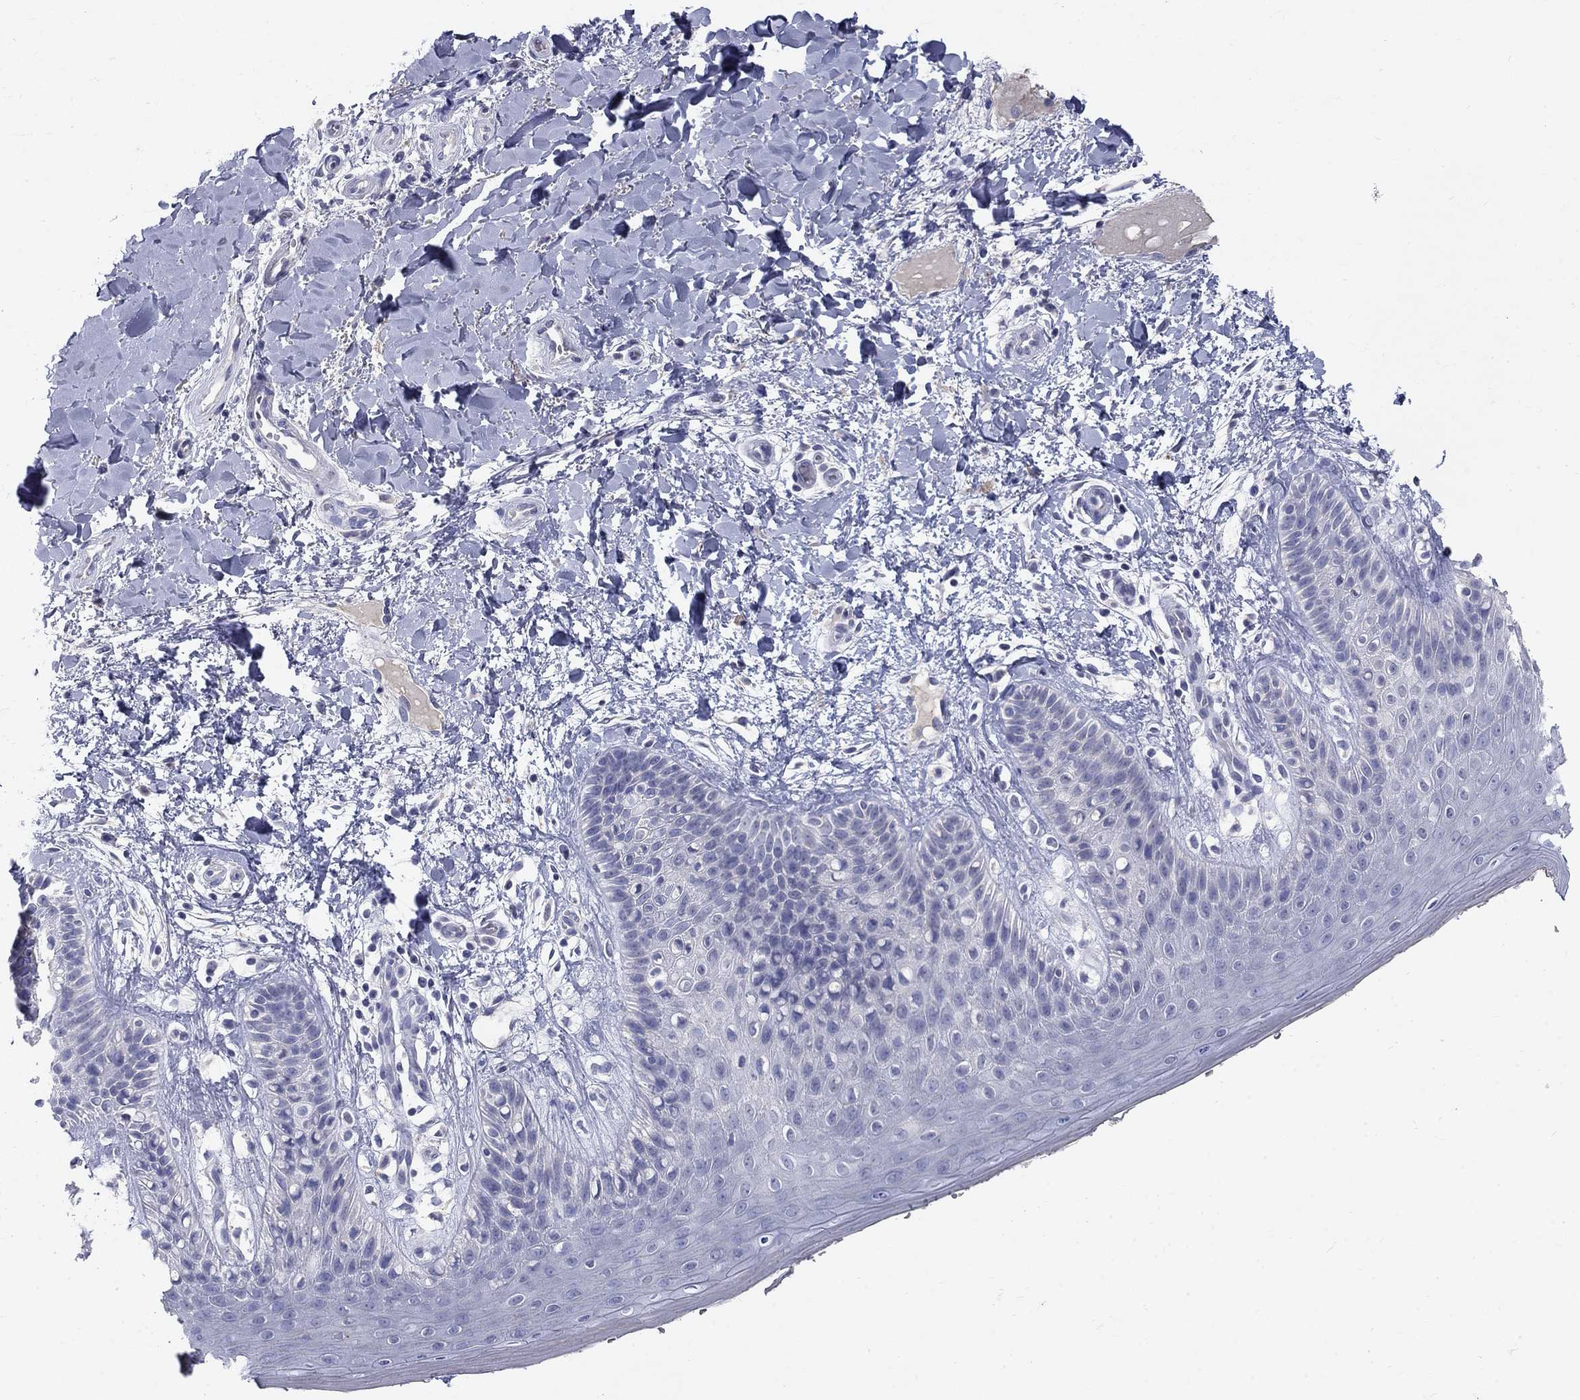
{"staining": {"intensity": "negative", "quantity": "none", "location": "none"}, "tissue": "skin", "cell_type": "Epidermal cells", "image_type": "normal", "snomed": [{"axis": "morphology", "description": "Normal tissue, NOS"}, {"axis": "topography", "description": "Anal"}], "caption": "Immunohistochemistry photomicrograph of benign skin: skin stained with DAB exhibits no significant protein expression in epidermal cells.", "gene": "PTH1R", "patient": {"sex": "male", "age": 36}}